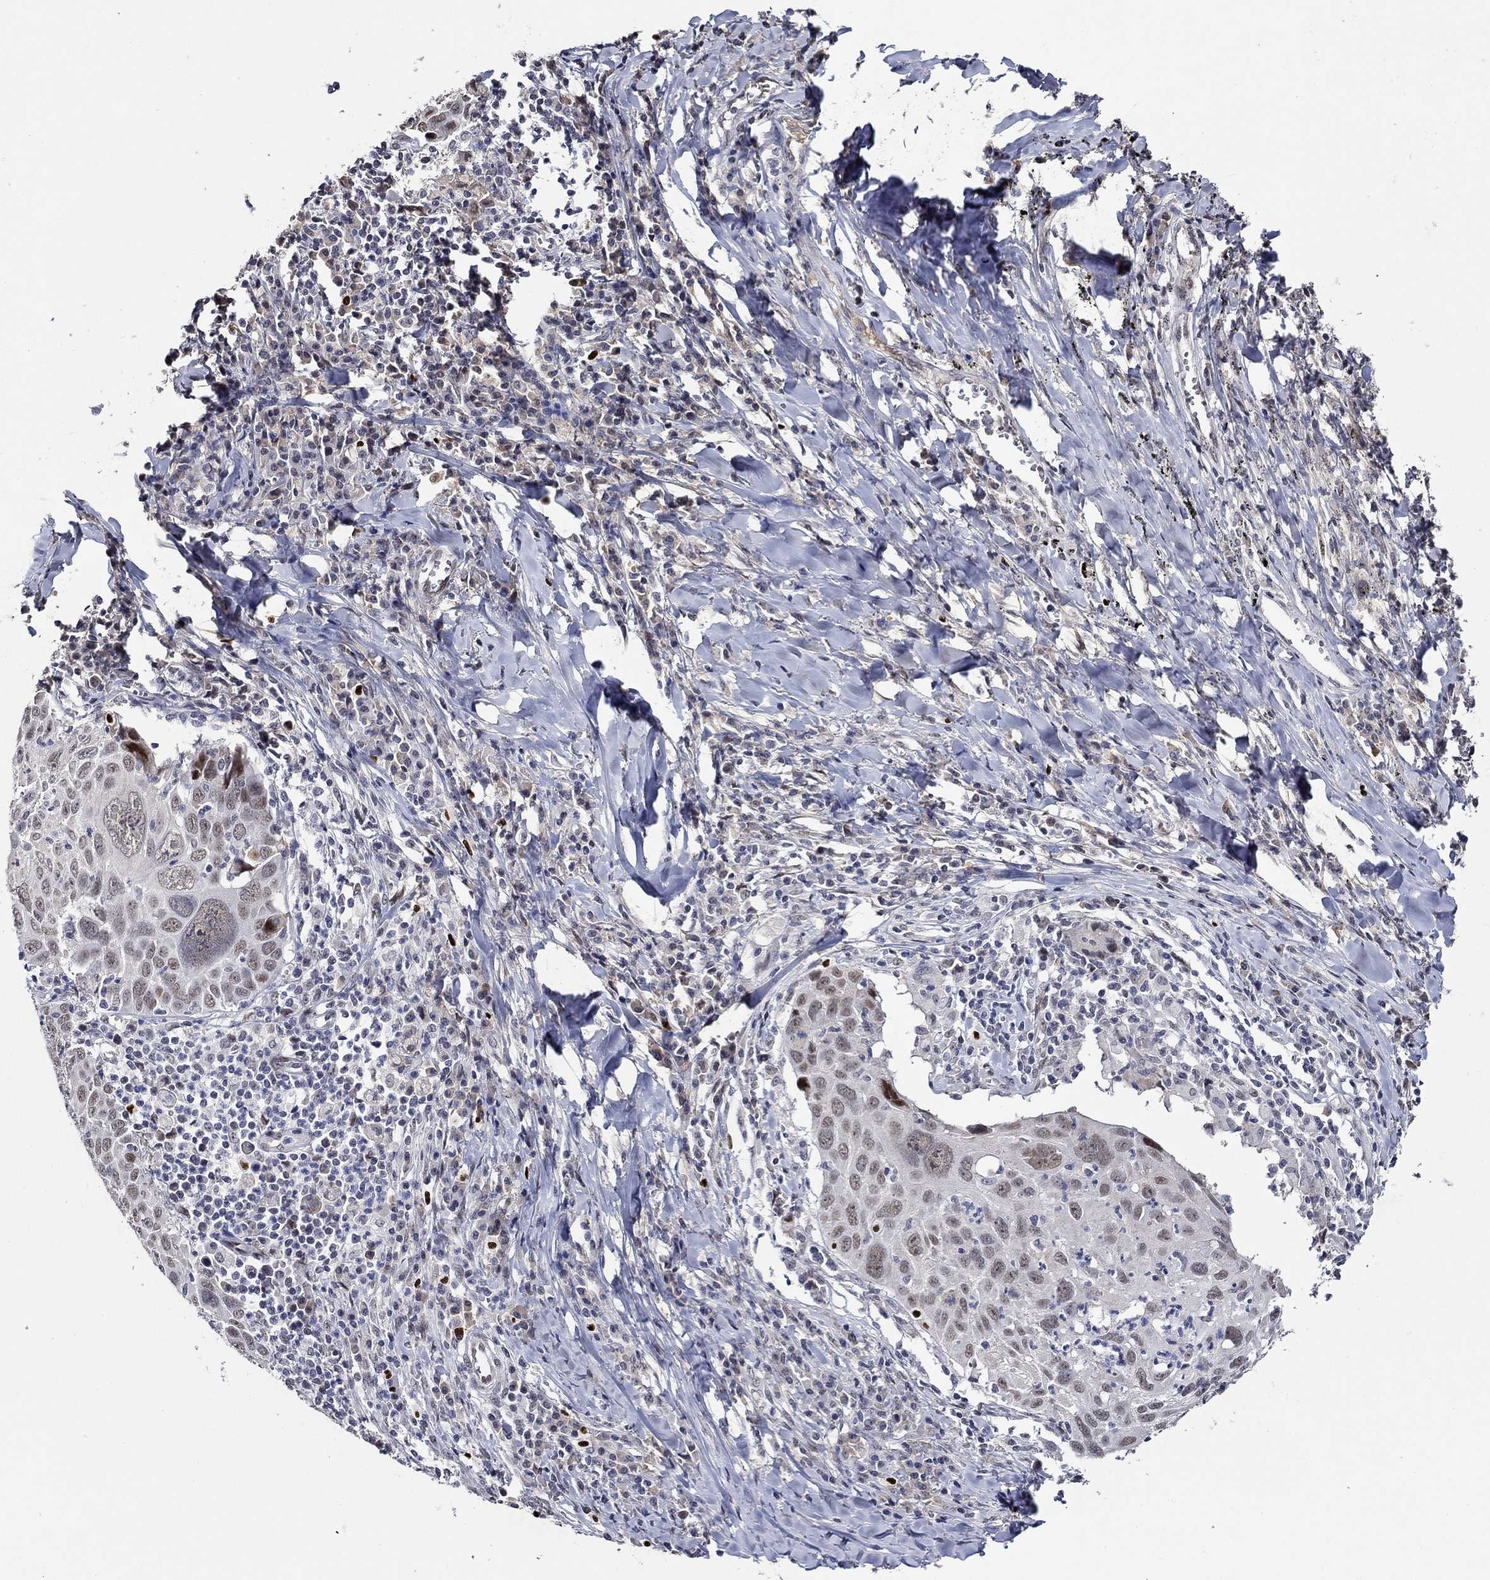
{"staining": {"intensity": "weak", "quantity": "25%-75%", "location": "nuclear"}, "tissue": "lung cancer", "cell_type": "Tumor cells", "image_type": "cancer", "snomed": [{"axis": "morphology", "description": "Squamous cell carcinoma, NOS"}, {"axis": "topography", "description": "Lung"}], "caption": "This photomicrograph shows IHC staining of human lung cancer (squamous cell carcinoma), with low weak nuclear expression in approximately 25%-75% of tumor cells.", "gene": "GATA2", "patient": {"sex": "male", "age": 57}}